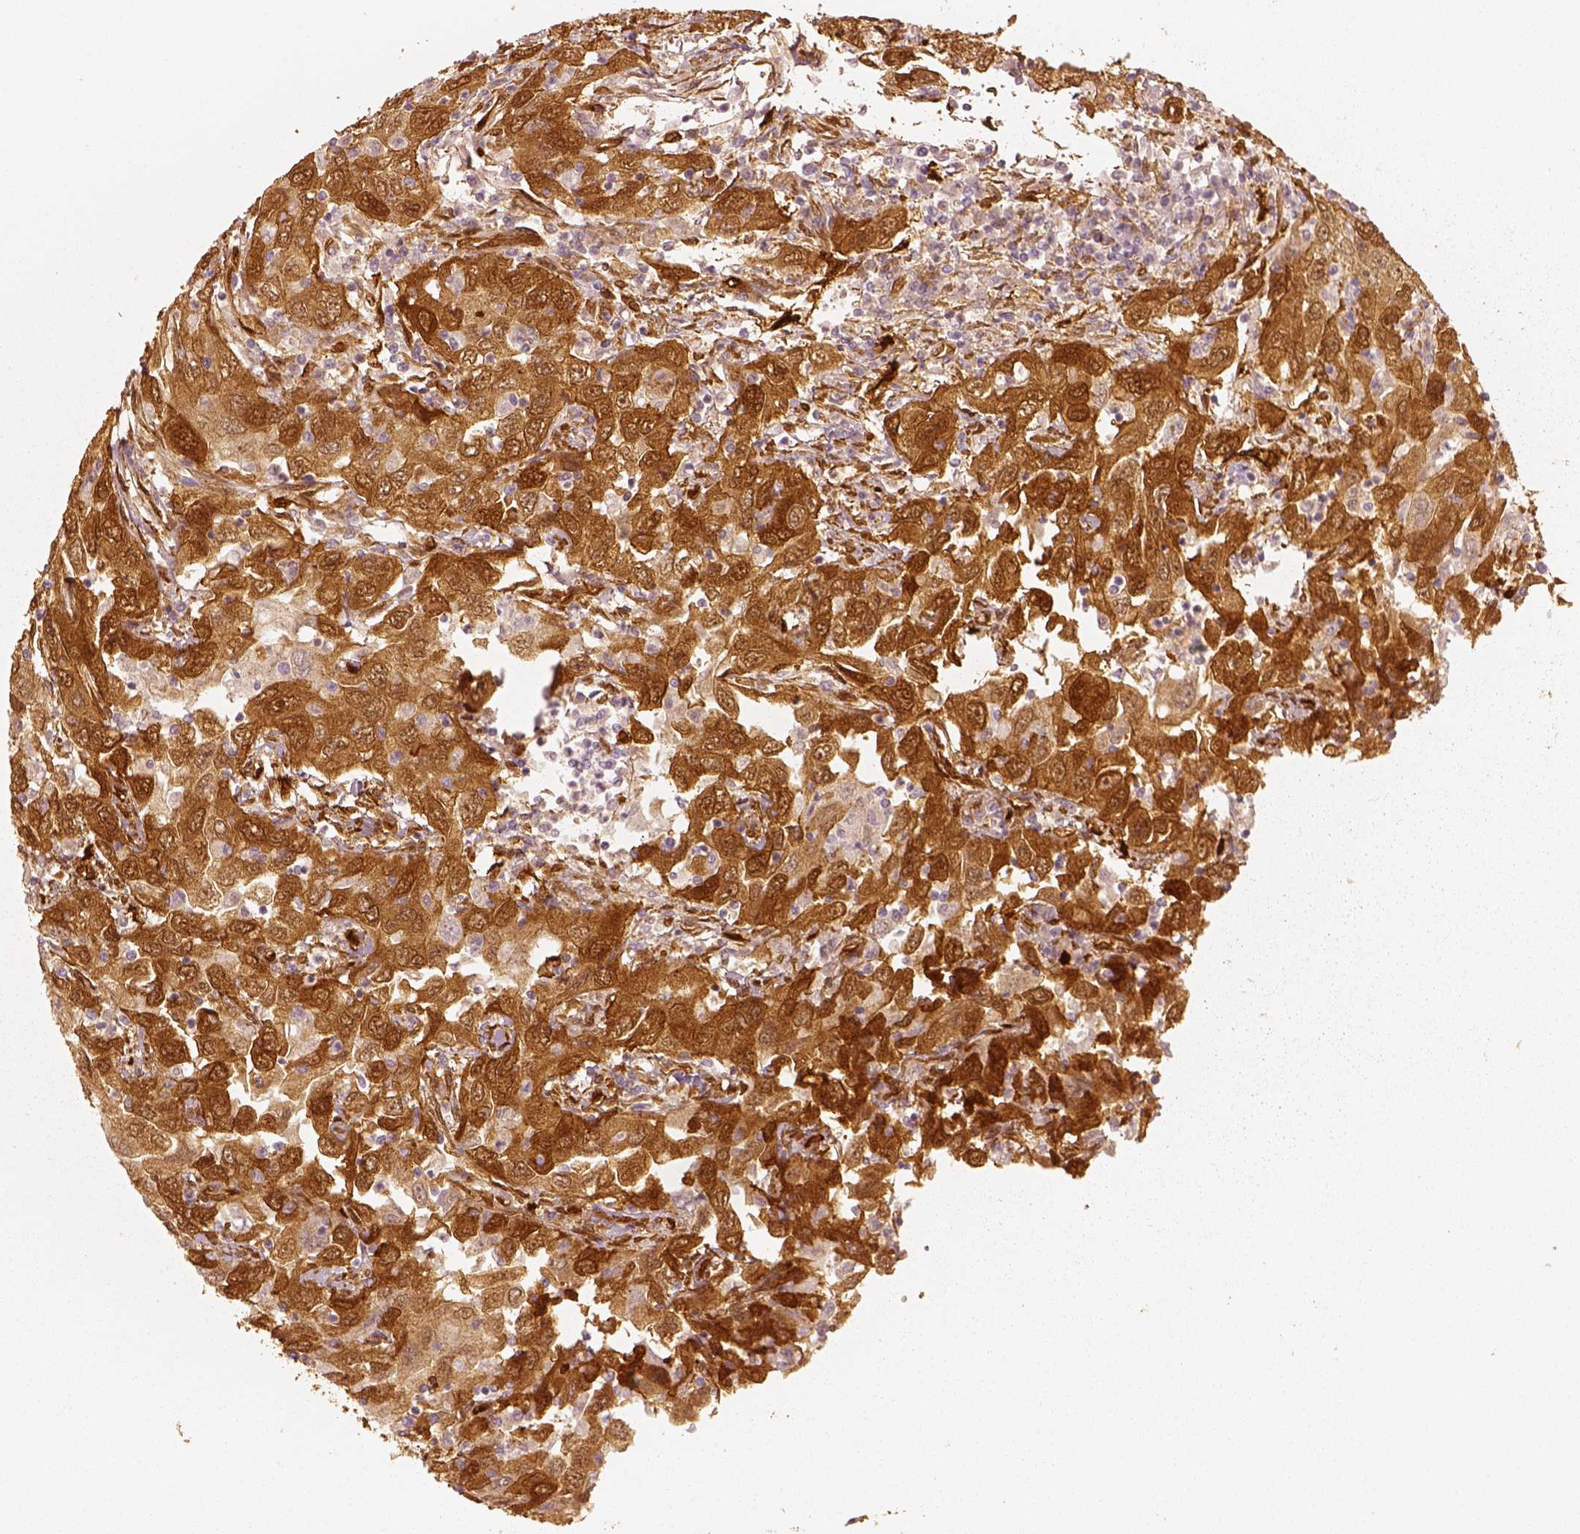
{"staining": {"intensity": "strong", "quantity": ">75%", "location": "cytoplasmic/membranous,nuclear"}, "tissue": "urothelial cancer", "cell_type": "Tumor cells", "image_type": "cancer", "snomed": [{"axis": "morphology", "description": "Urothelial carcinoma, High grade"}, {"axis": "topography", "description": "Urinary bladder"}], "caption": "Tumor cells reveal high levels of strong cytoplasmic/membranous and nuclear expression in approximately >75% of cells in urothelial cancer. (Stains: DAB (3,3'-diaminobenzidine) in brown, nuclei in blue, Microscopy: brightfield microscopy at high magnification).", "gene": "FSCN1", "patient": {"sex": "male", "age": 76}}